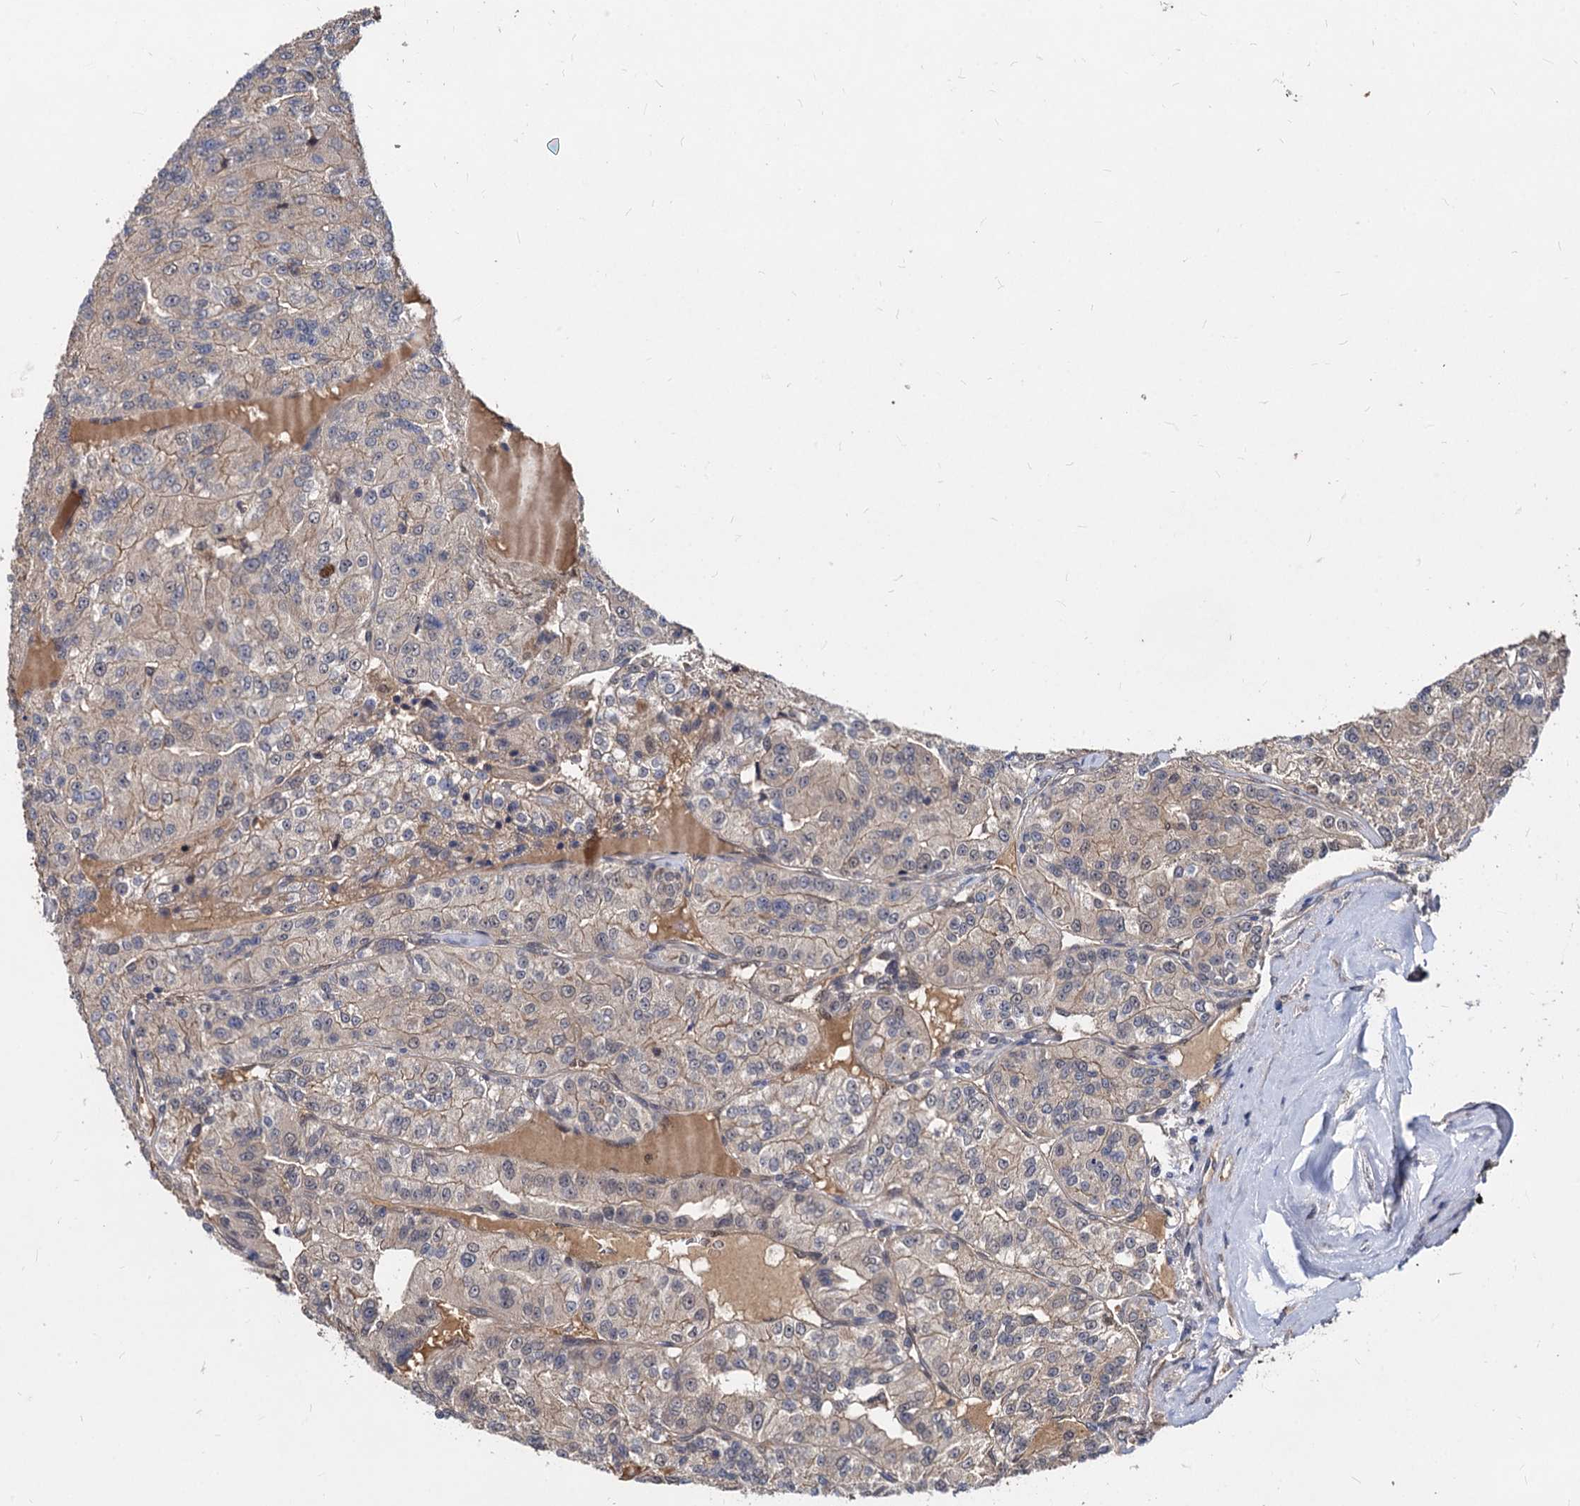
{"staining": {"intensity": "negative", "quantity": "none", "location": "none"}, "tissue": "renal cancer", "cell_type": "Tumor cells", "image_type": "cancer", "snomed": [{"axis": "morphology", "description": "Adenocarcinoma, NOS"}, {"axis": "topography", "description": "Kidney"}], "caption": "A histopathology image of human renal cancer is negative for staining in tumor cells.", "gene": "PSMD4", "patient": {"sex": "female", "age": 63}}